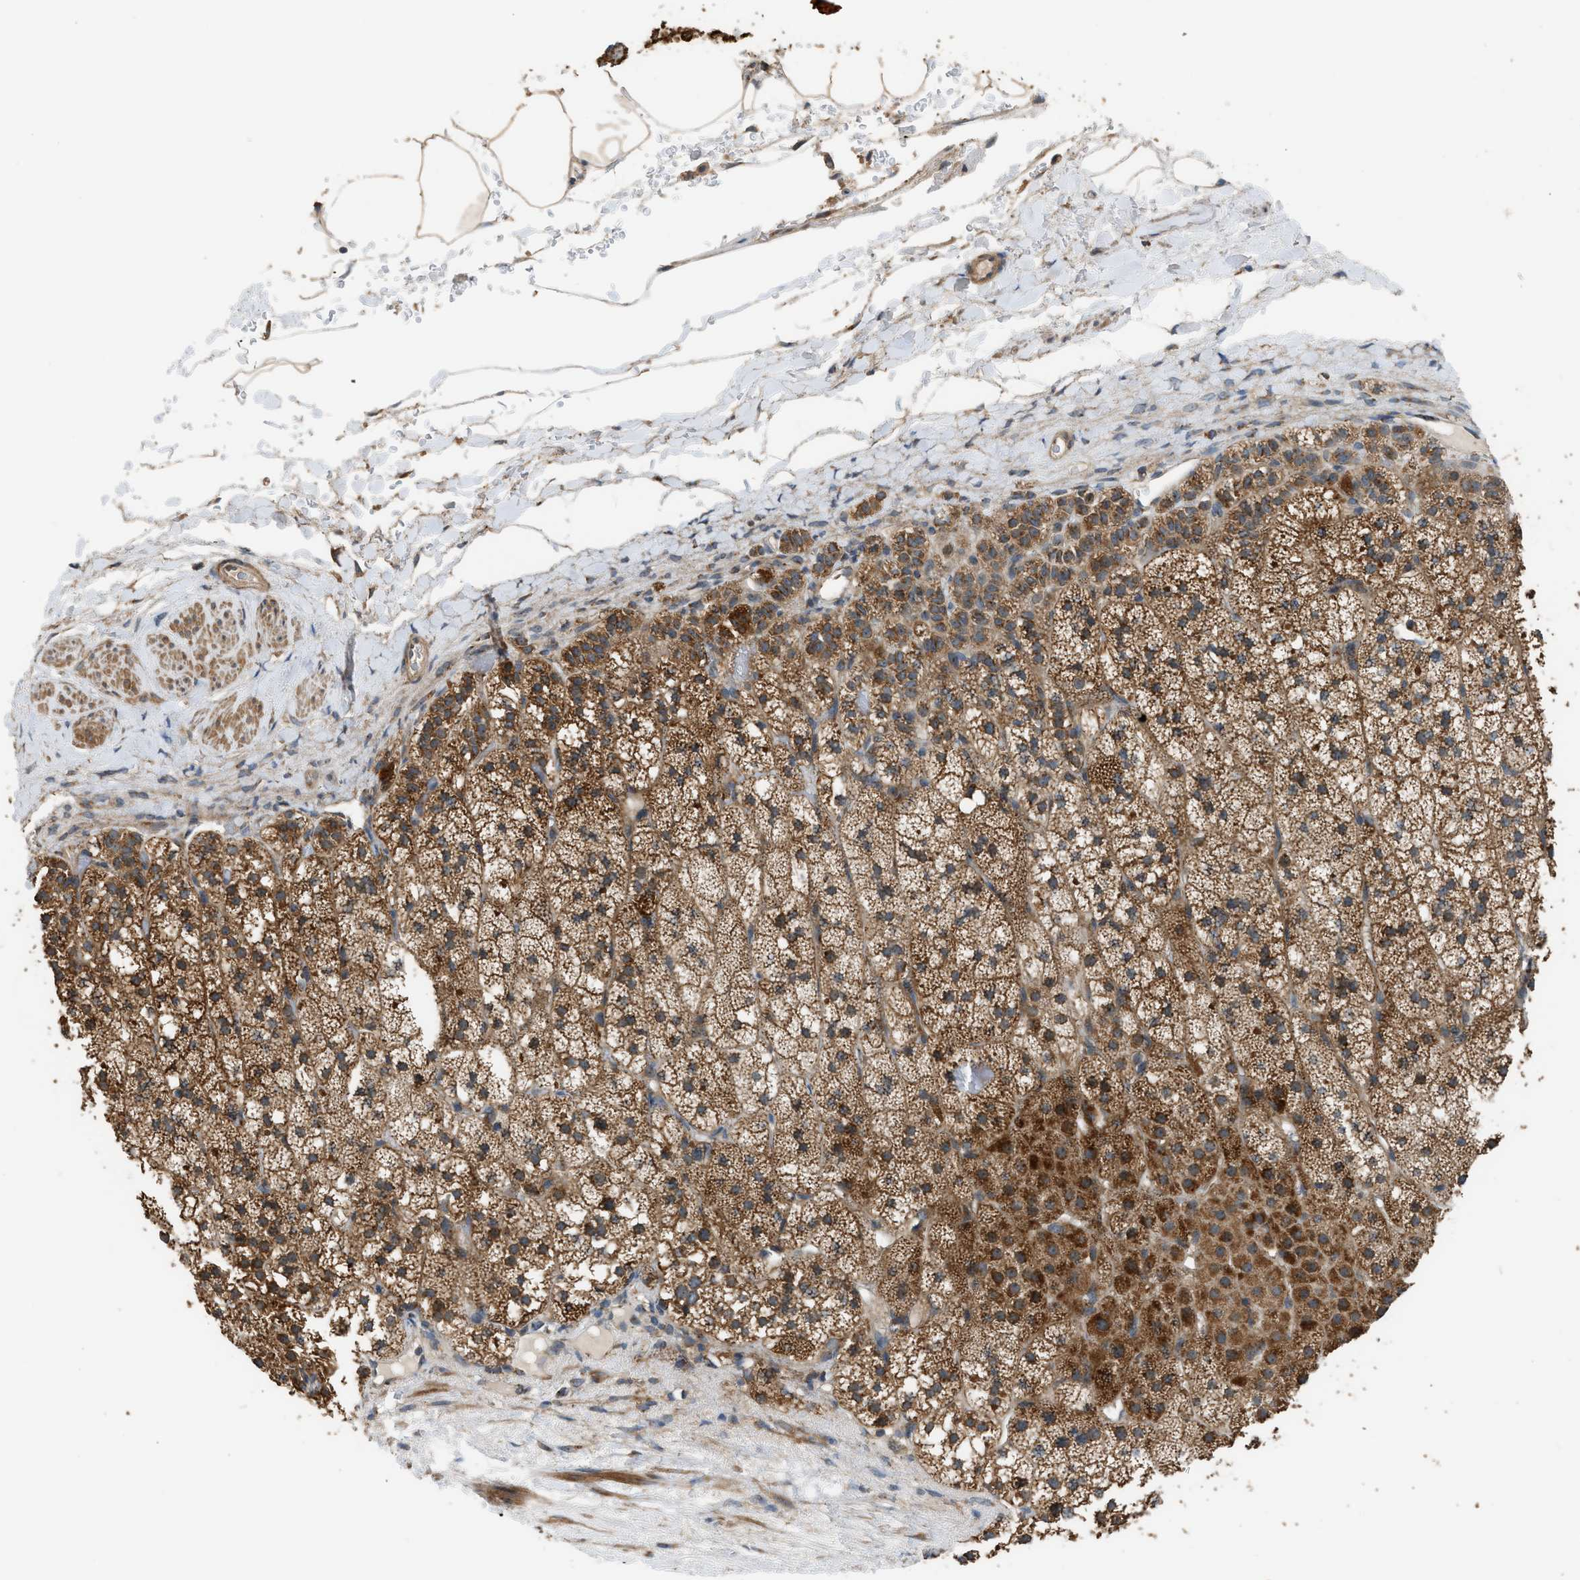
{"staining": {"intensity": "strong", "quantity": ">75%", "location": "cytoplasmic/membranous"}, "tissue": "adrenal gland", "cell_type": "Glandular cells", "image_type": "normal", "snomed": [{"axis": "morphology", "description": "Normal tissue, NOS"}, {"axis": "topography", "description": "Adrenal gland"}], "caption": "This histopathology image exhibits immunohistochemistry (IHC) staining of unremarkable adrenal gland, with high strong cytoplasmic/membranous staining in about >75% of glandular cells.", "gene": "STARD3", "patient": {"sex": "male", "age": 35}}